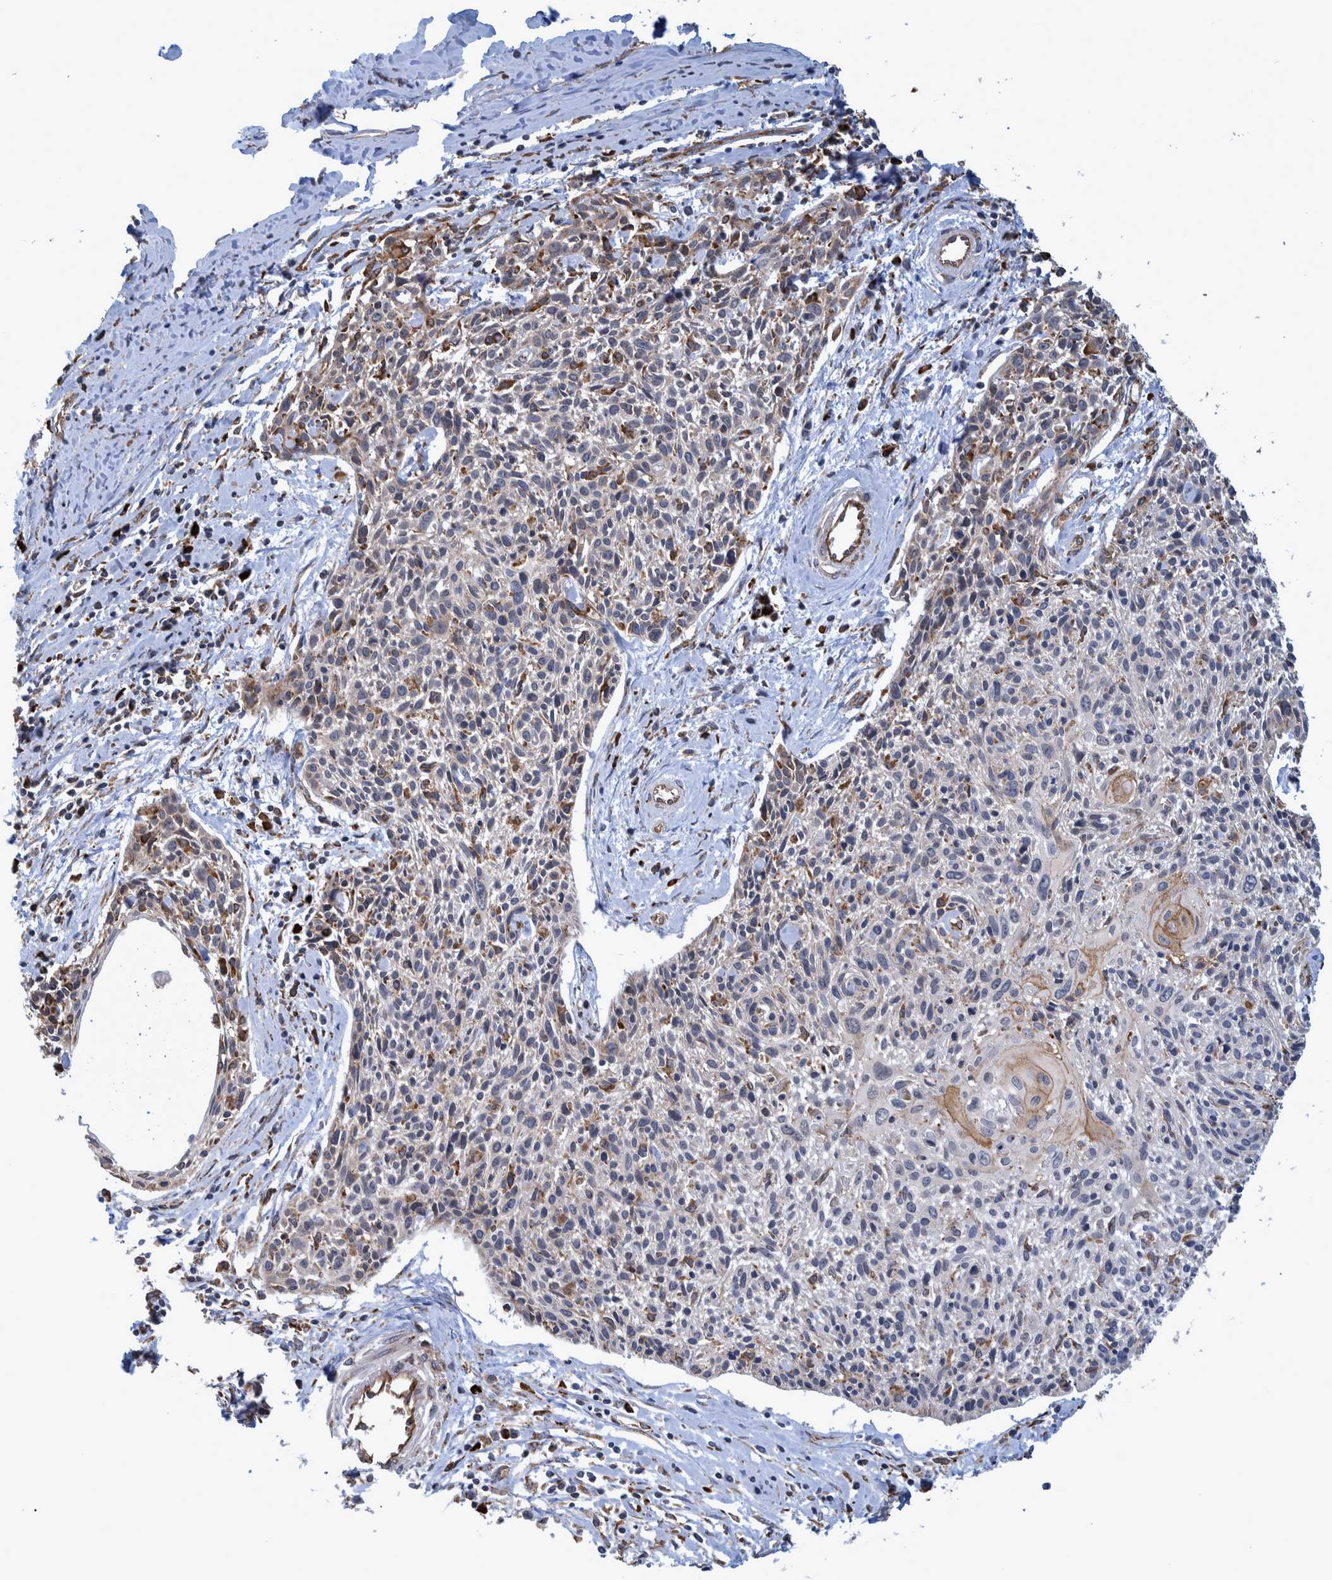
{"staining": {"intensity": "weak", "quantity": "25%-75%", "location": "cytoplasmic/membranous"}, "tissue": "cervical cancer", "cell_type": "Tumor cells", "image_type": "cancer", "snomed": [{"axis": "morphology", "description": "Squamous cell carcinoma, NOS"}, {"axis": "topography", "description": "Cervix"}], "caption": "Immunohistochemical staining of human cervical cancer (squamous cell carcinoma) exhibits low levels of weak cytoplasmic/membranous positivity in about 25%-75% of tumor cells.", "gene": "SPAG5", "patient": {"sex": "female", "age": 51}}